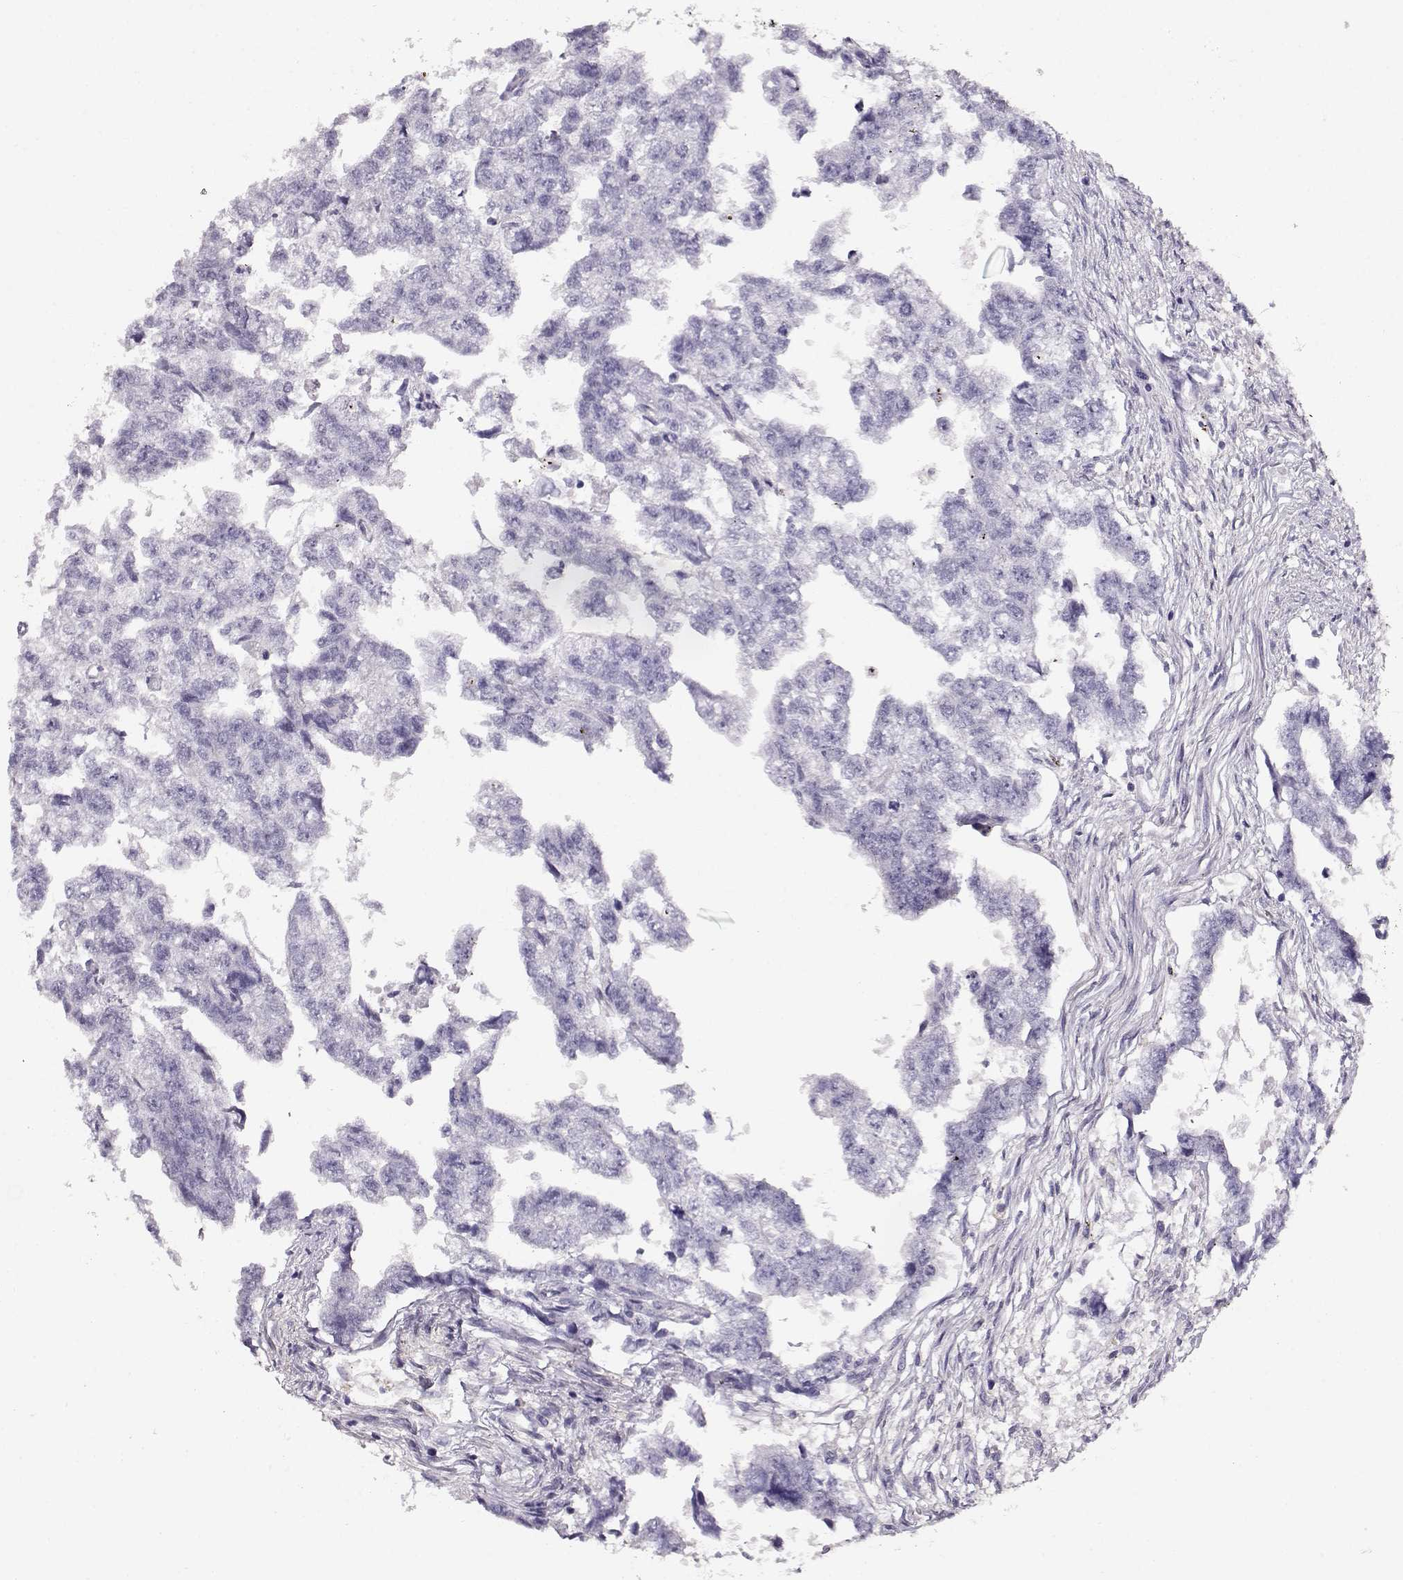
{"staining": {"intensity": "negative", "quantity": "none", "location": "none"}, "tissue": "testis cancer", "cell_type": "Tumor cells", "image_type": "cancer", "snomed": [{"axis": "morphology", "description": "Carcinoma, Embryonal, NOS"}, {"axis": "morphology", "description": "Teratoma, malignant, NOS"}, {"axis": "topography", "description": "Testis"}], "caption": "There is no significant expression in tumor cells of testis cancer.", "gene": "NDRG4", "patient": {"sex": "male", "age": 44}}